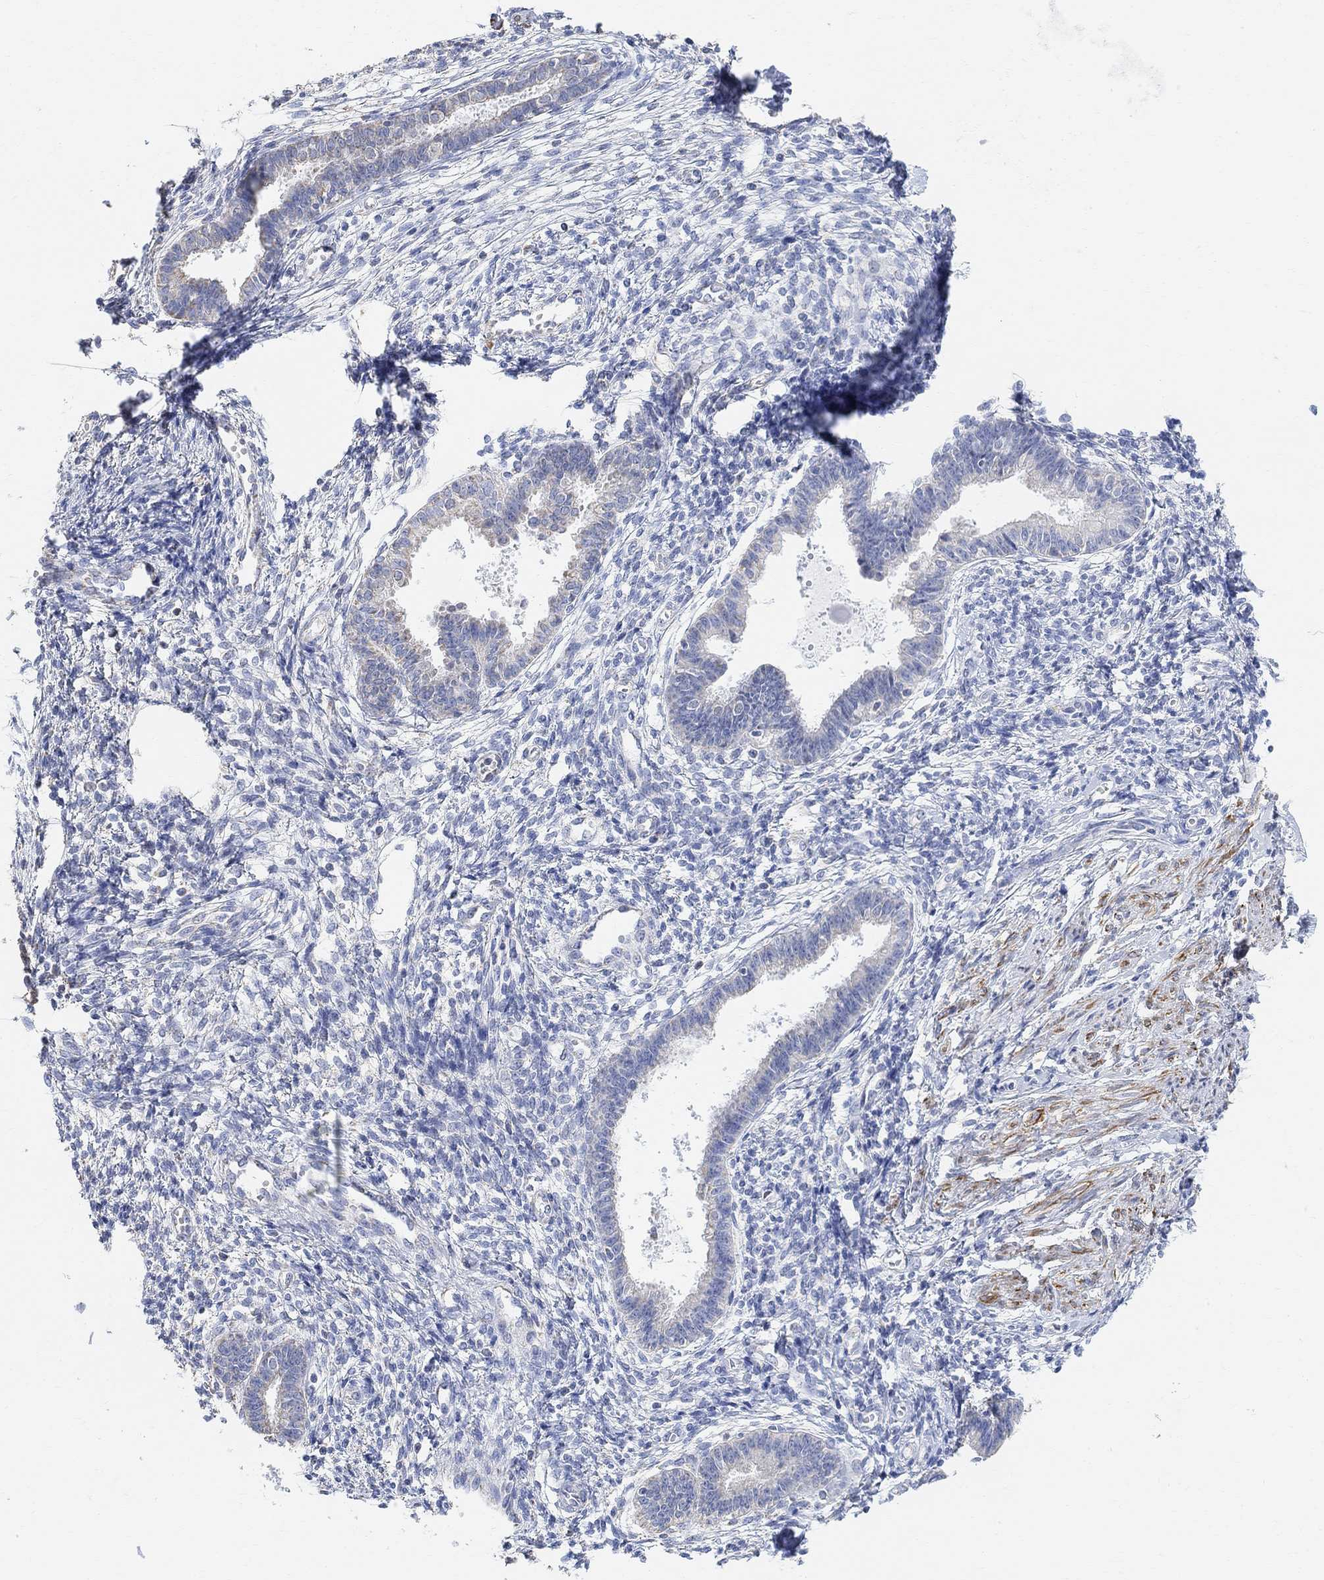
{"staining": {"intensity": "negative", "quantity": "none", "location": "none"}, "tissue": "endometrium", "cell_type": "Cells in endometrial stroma", "image_type": "normal", "snomed": [{"axis": "morphology", "description": "Normal tissue, NOS"}, {"axis": "topography", "description": "Cervix"}, {"axis": "topography", "description": "Endometrium"}], "caption": "This is an immunohistochemistry (IHC) histopathology image of benign human endometrium. There is no expression in cells in endometrial stroma.", "gene": "SYT12", "patient": {"sex": "female", "age": 37}}